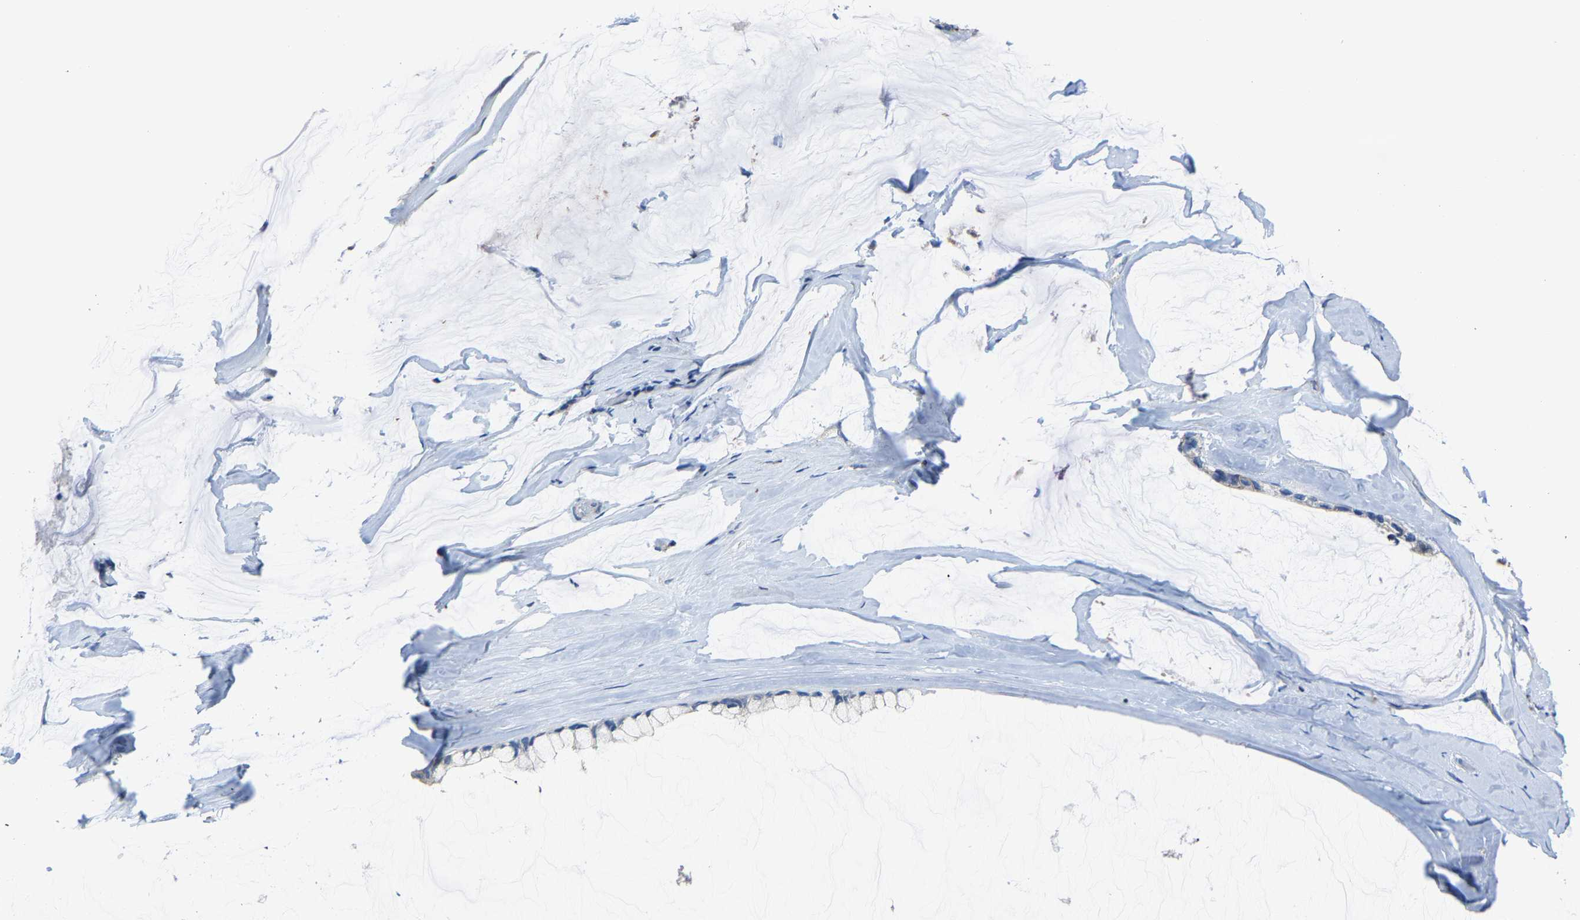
{"staining": {"intensity": "negative", "quantity": "none", "location": "none"}, "tissue": "ovarian cancer", "cell_type": "Tumor cells", "image_type": "cancer", "snomed": [{"axis": "morphology", "description": "Cystadenocarcinoma, mucinous, NOS"}, {"axis": "topography", "description": "Ovary"}], "caption": "Mucinous cystadenocarcinoma (ovarian) was stained to show a protein in brown. There is no significant expression in tumor cells.", "gene": "AGK", "patient": {"sex": "female", "age": 39}}